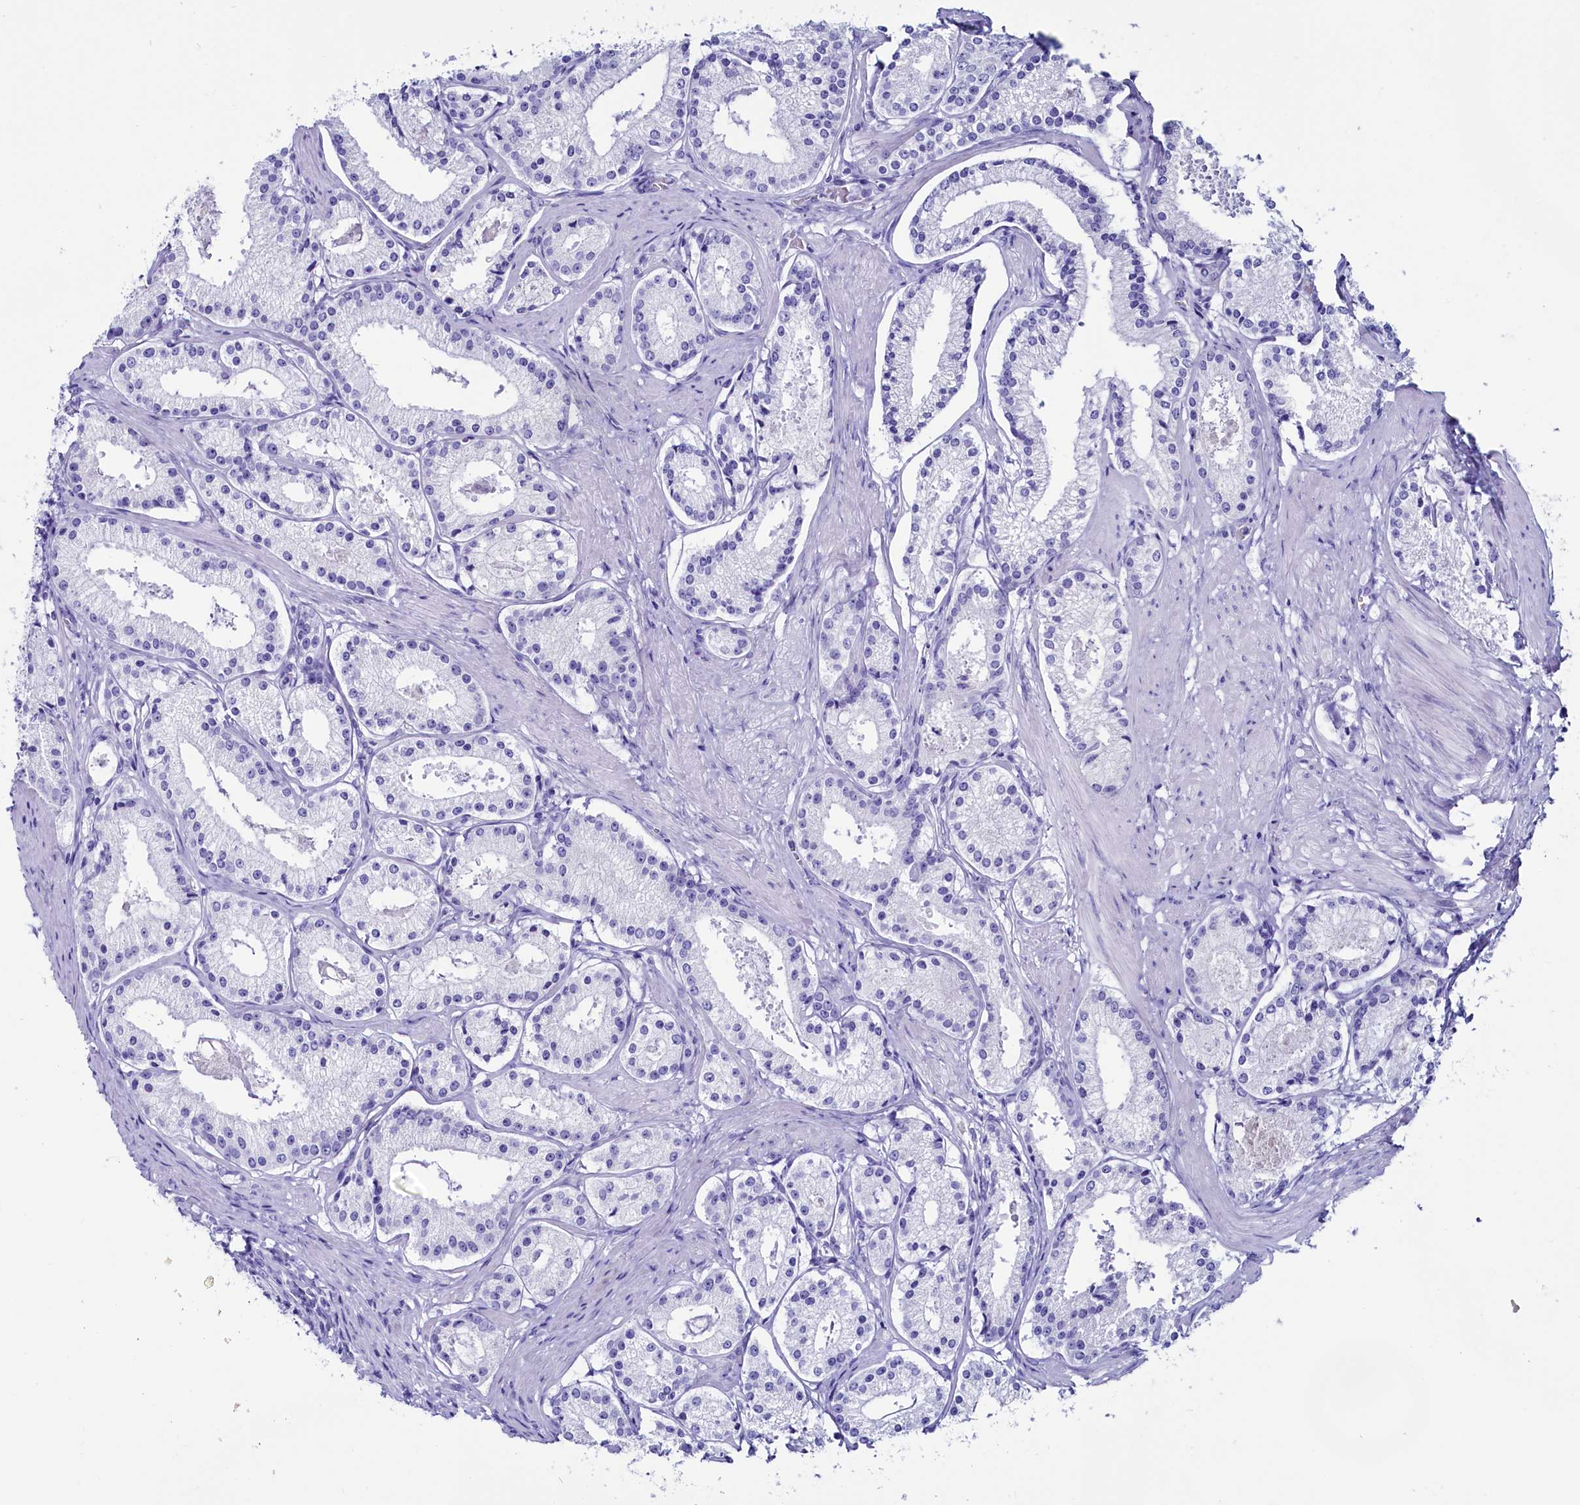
{"staining": {"intensity": "negative", "quantity": "none", "location": "none"}, "tissue": "prostate cancer", "cell_type": "Tumor cells", "image_type": "cancer", "snomed": [{"axis": "morphology", "description": "Adenocarcinoma, Low grade"}, {"axis": "topography", "description": "Prostate"}], "caption": "This is an immunohistochemistry (IHC) image of human low-grade adenocarcinoma (prostate). There is no positivity in tumor cells.", "gene": "ANKRD29", "patient": {"sex": "male", "age": 57}}